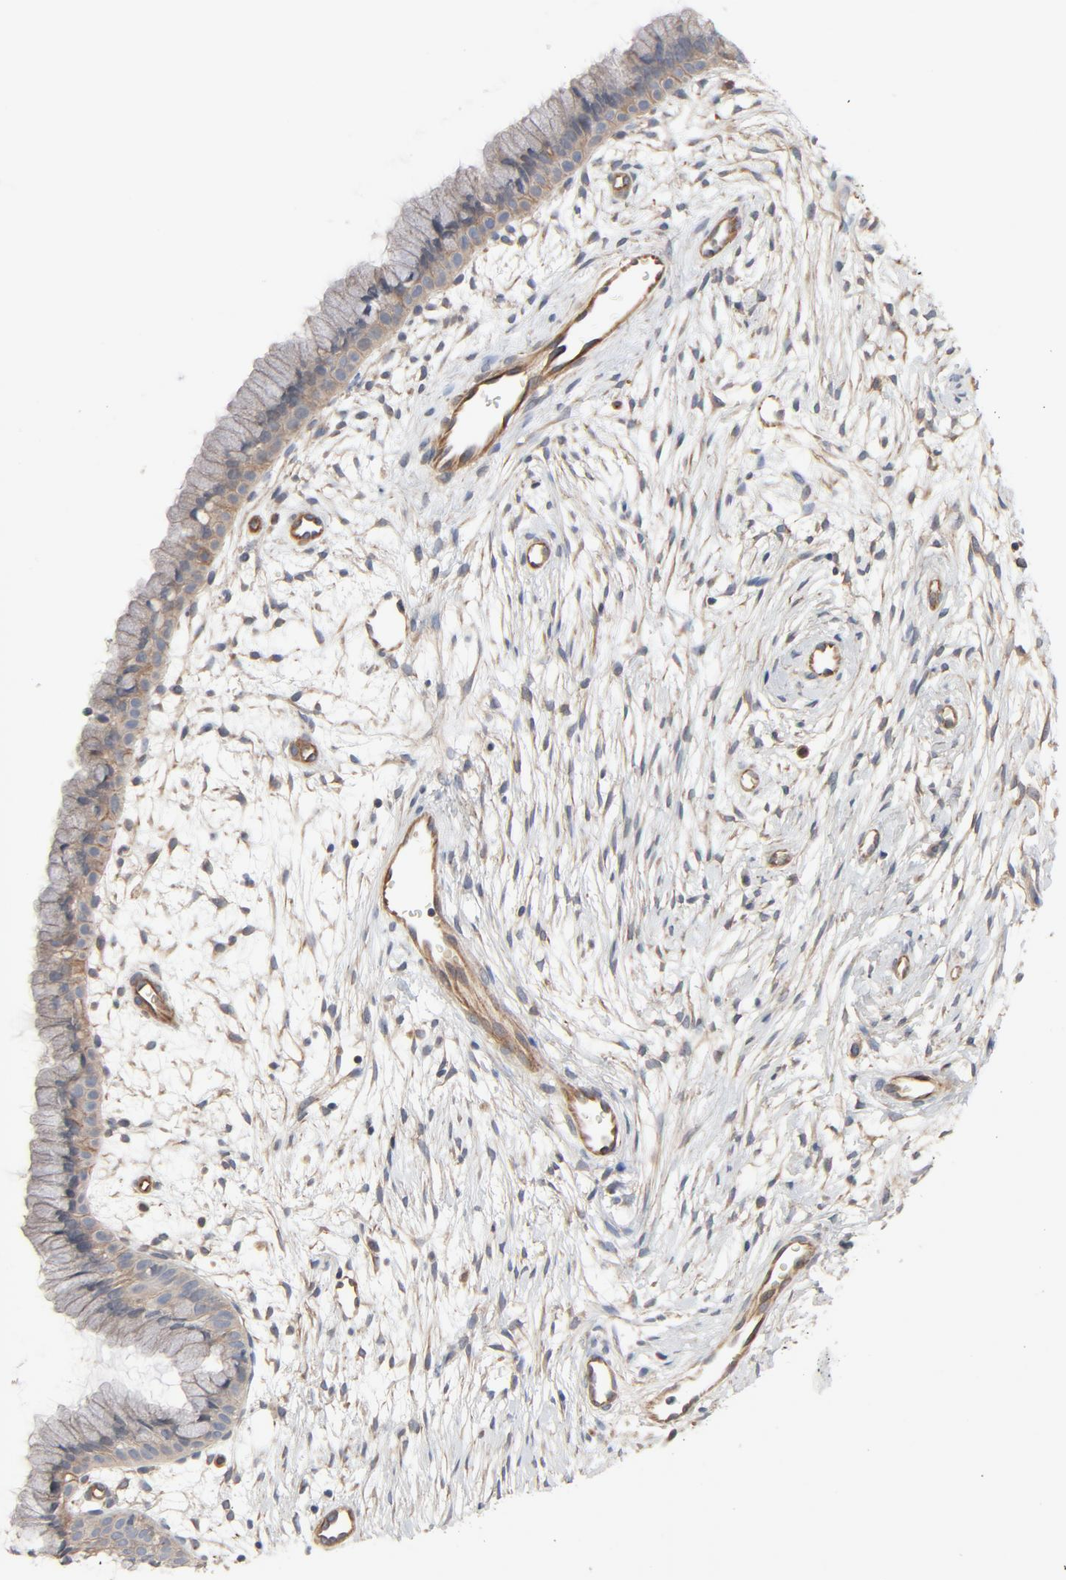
{"staining": {"intensity": "moderate", "quantity": ">75%", "location": "cytoplasmic/membranous"}, "tissue": "cervix", "cell_type": "Glandular cells", "image_type": "normal", "snomed": [{"axis": "morphology", "description": "Normal tissue, NOS"}, {"axis": "topography", "description": "Cervix"}], "caption": "A brown stain highlights moderate cytoplasmic/membranous expression of a protein in glandular cells of benign cervix.", "gene": "TRIOBP", "patient": {"sex": "female", "age": 39}}